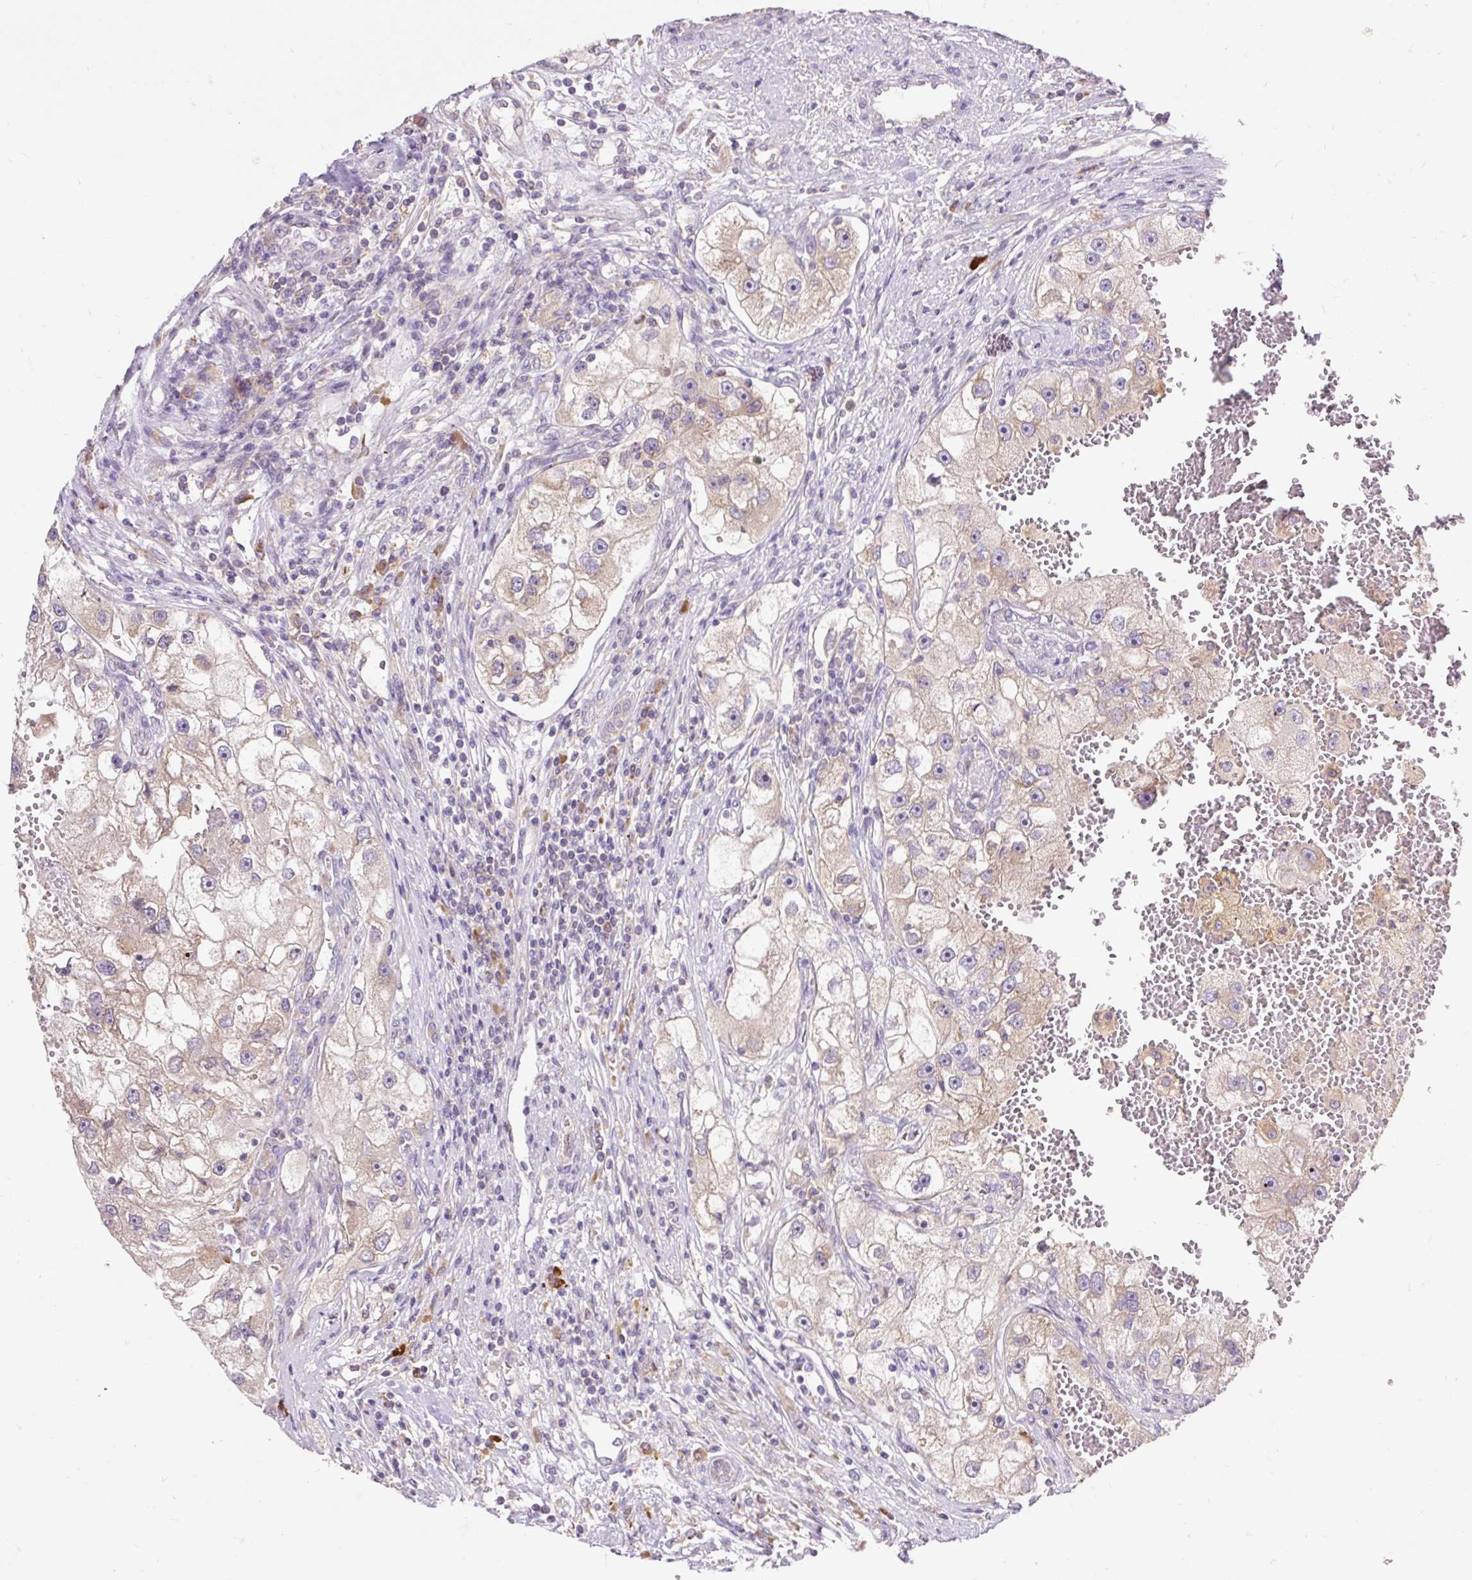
{"staining": {"intensity": "weak", "quantity": "<25%", "location": "cytoplasmic/membranous"}, "tissue": "renal cancer", "cell_type": "Tumor cells", "image_type": "cancer", "snomed": [{"axis": "morphology", "description": "Adenocarcinoma, NOS"}, {"axis": "topography", "description": "Kidney"}], "caption": "High magnification brightfield microscopy of renal cancer stained with DAB (brown) and counterstained with hematoxylin (blue): tumor cells show no significant staining. (DAB IHC, high magnification).", "gene": "SEC63", "patient": {"sex": "male", "age": 63}}